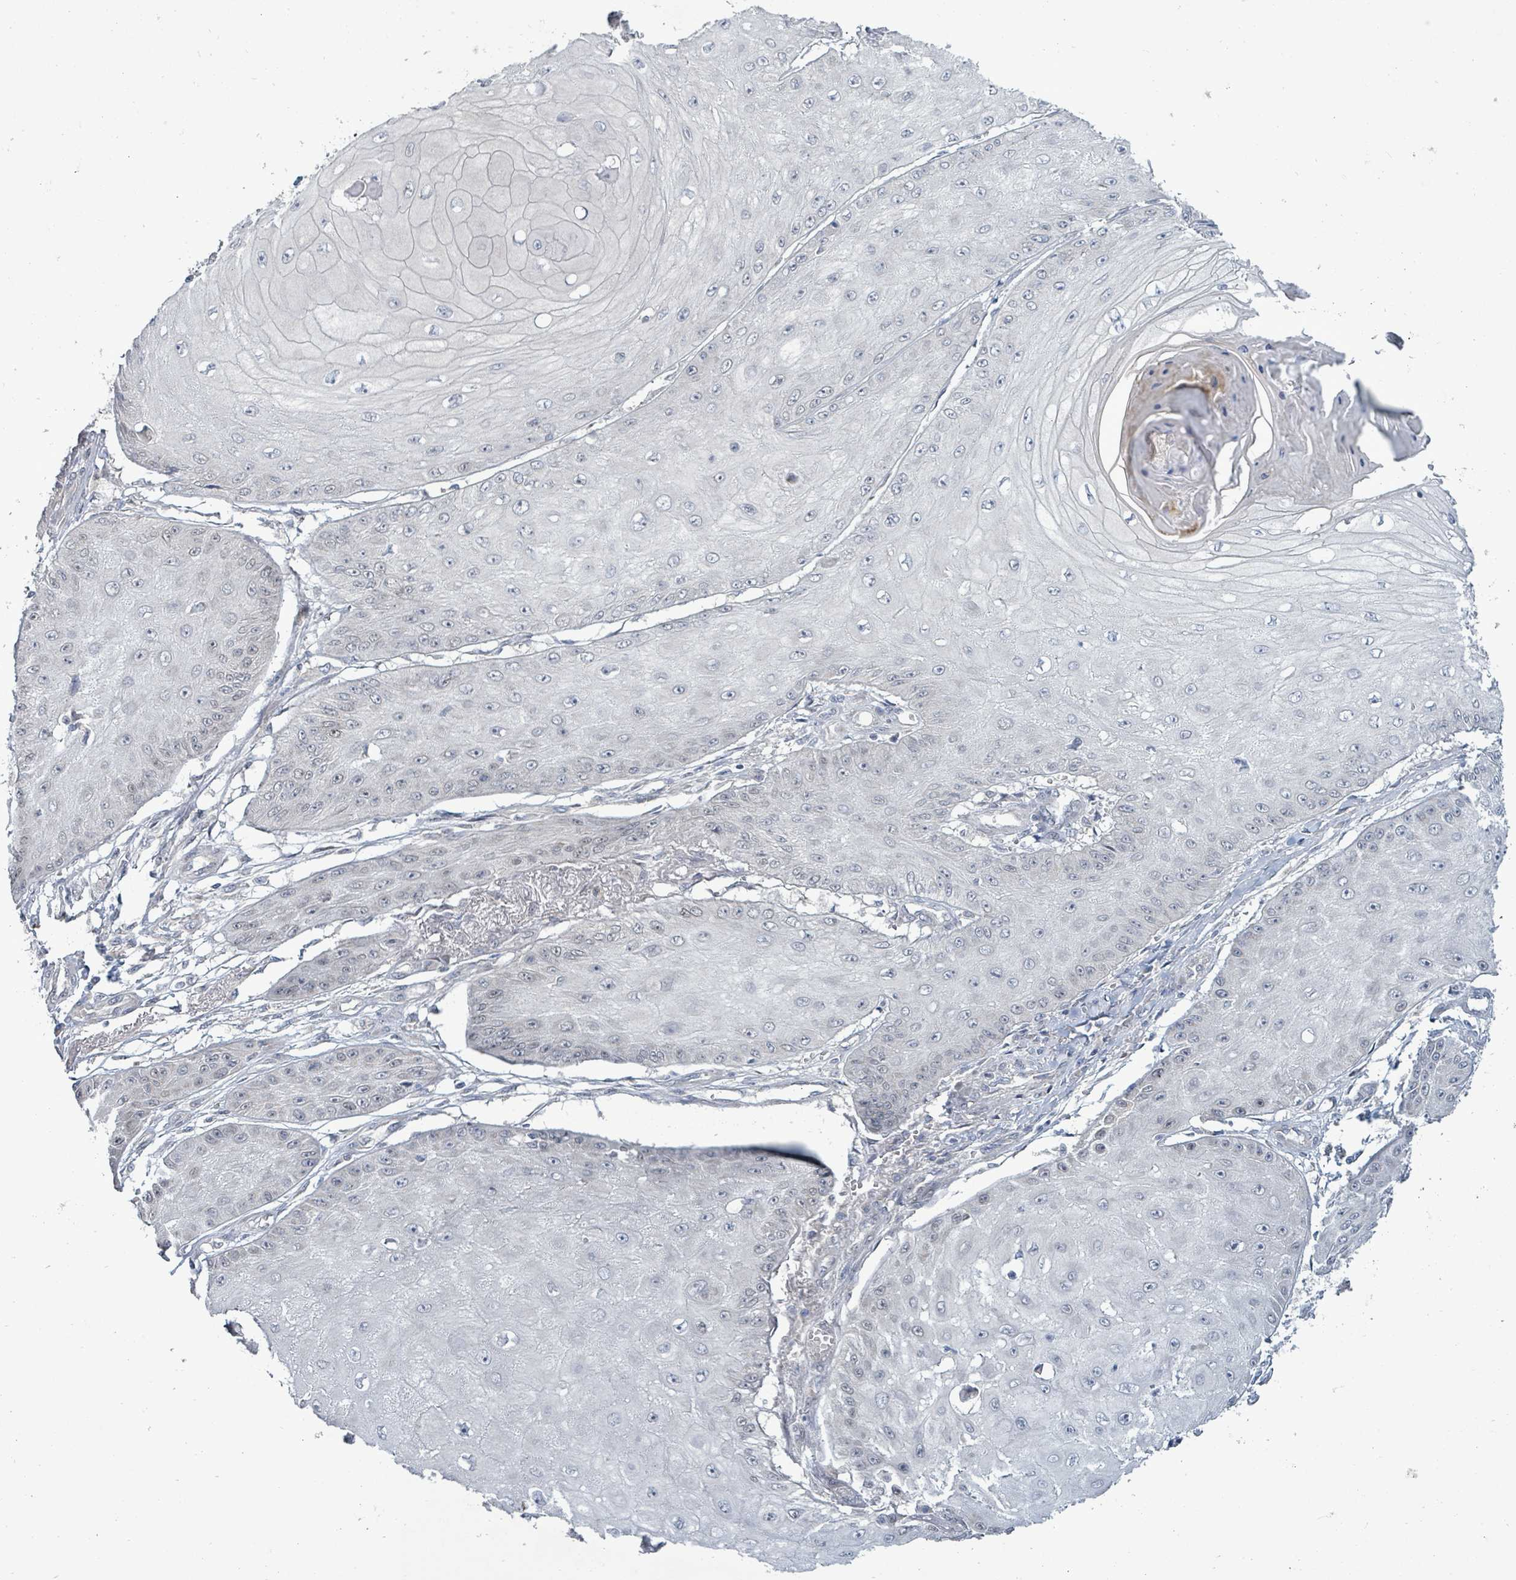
{"staining": {"intensity": "negative", "quantity": "none", "location": "none"}, "tissue": "skin cancer", "cell_type": "Tumor cells", "image_type": "cancer", "snomed": [{"axis": "morphology", "description": "Squamous cell carcinoma, NOS"}, {"axis": "topography", "description": "Skin"}], "caption": "The histopathology image displays no significant expression in tumor cells of skin squamous cell carcinoma. Brightfield microscopy of IHC stained with DAB (3,3'-diaminobenzidine) (brown) and hematoxylin (blue), captured at high magnification.", "gene": "ZFPM1", "patient": {"sex": "male", "age": 70}}